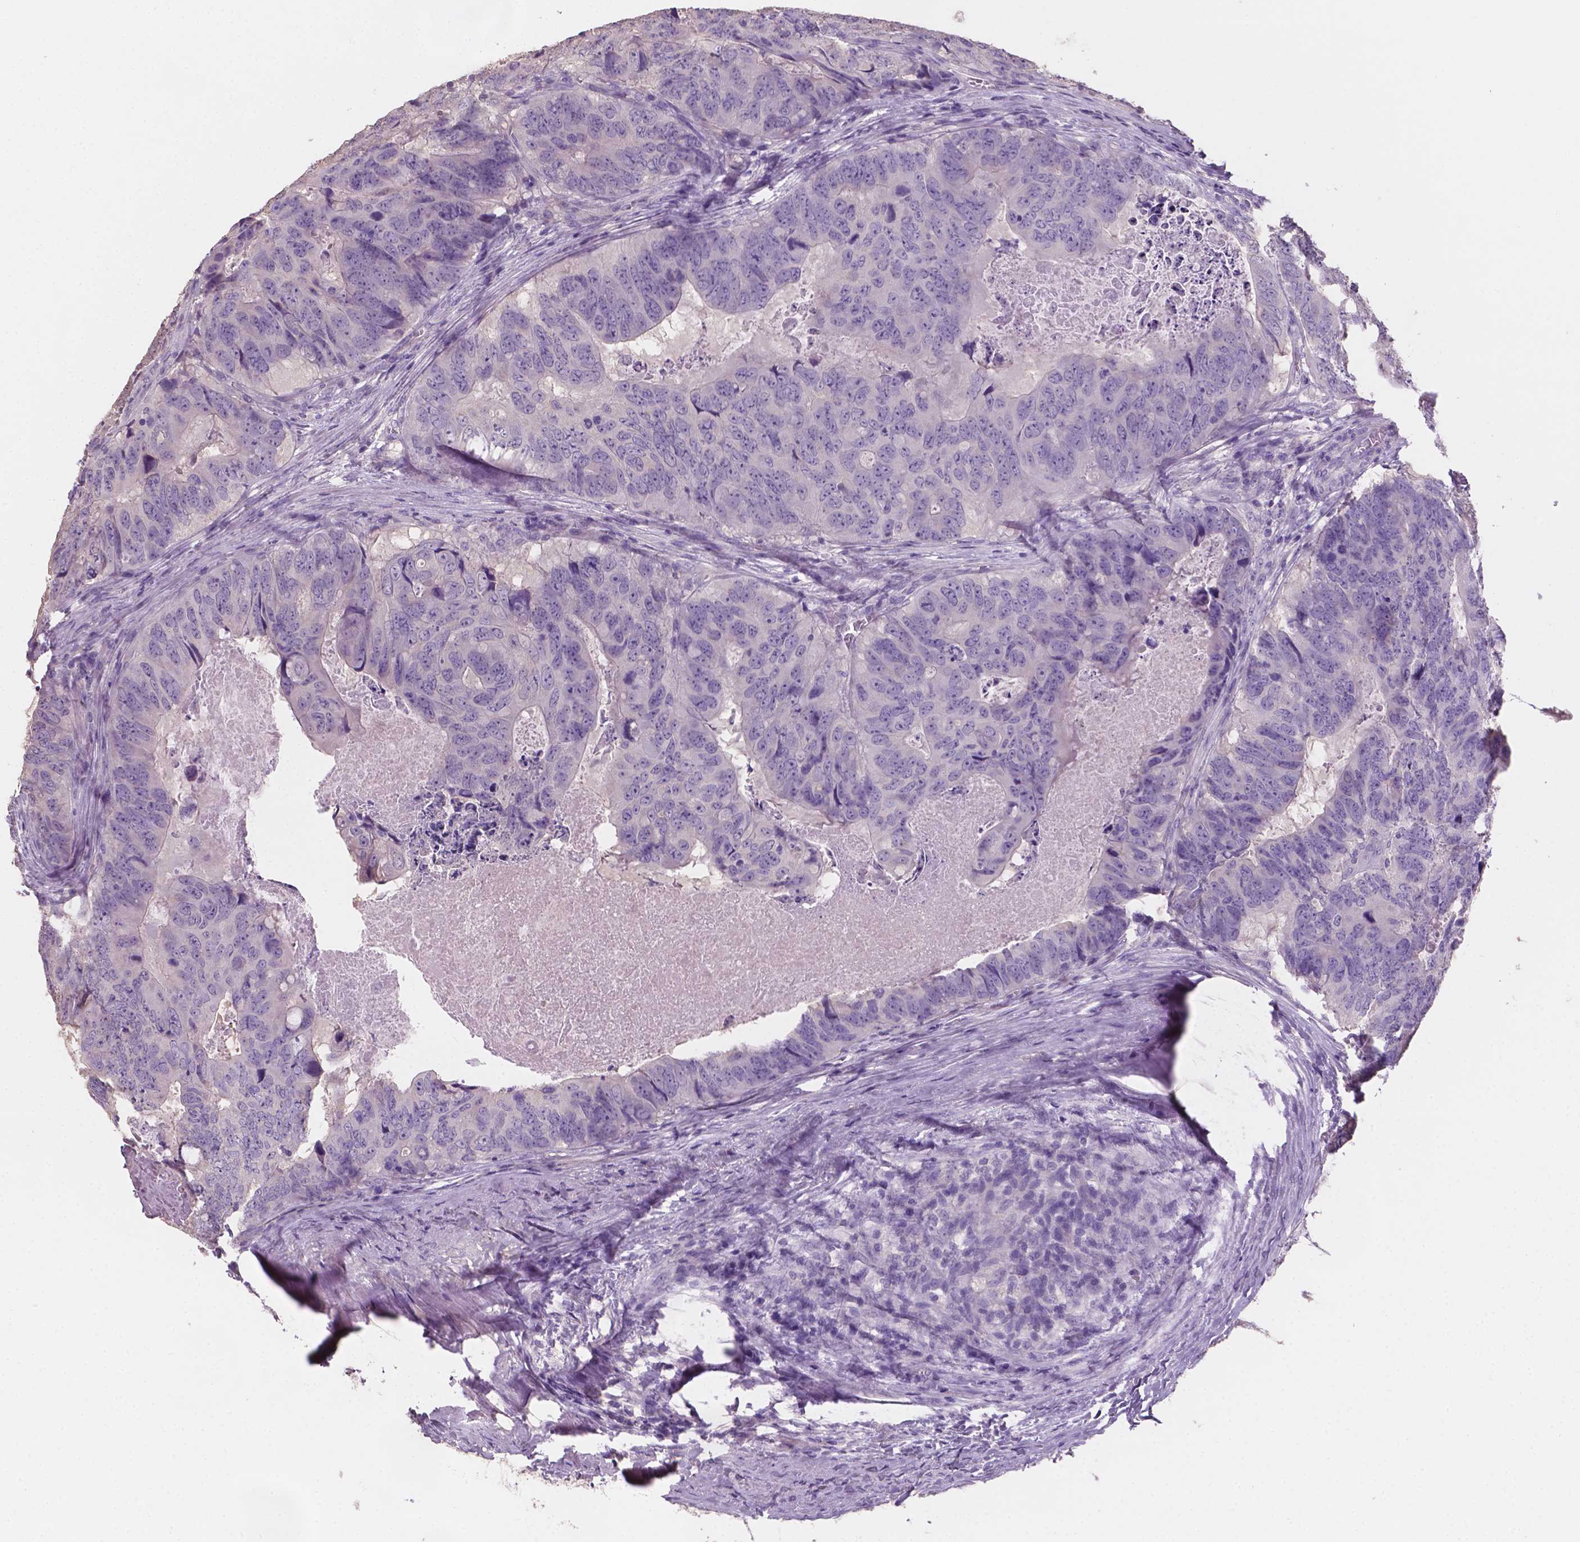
{"staining": {"intensity": "negative", "quantity": "none", "location": "none"}, "tissue": "colorectal cancer", "cell_type": "Tumor cells", "image_type": "cancer", "snomed": [{"axis": "morphology", "description": "Adenocarcinoma, NOS"}, {"axis": "topography", "description": "Colon"}], "caption": "The immunohistochemistry (IHC) histopathology image has no significant staining in tumor cells of colorectal cancer tissue.", "gene": "SBSN", "patient": {"sex": "male", "age": 79}}